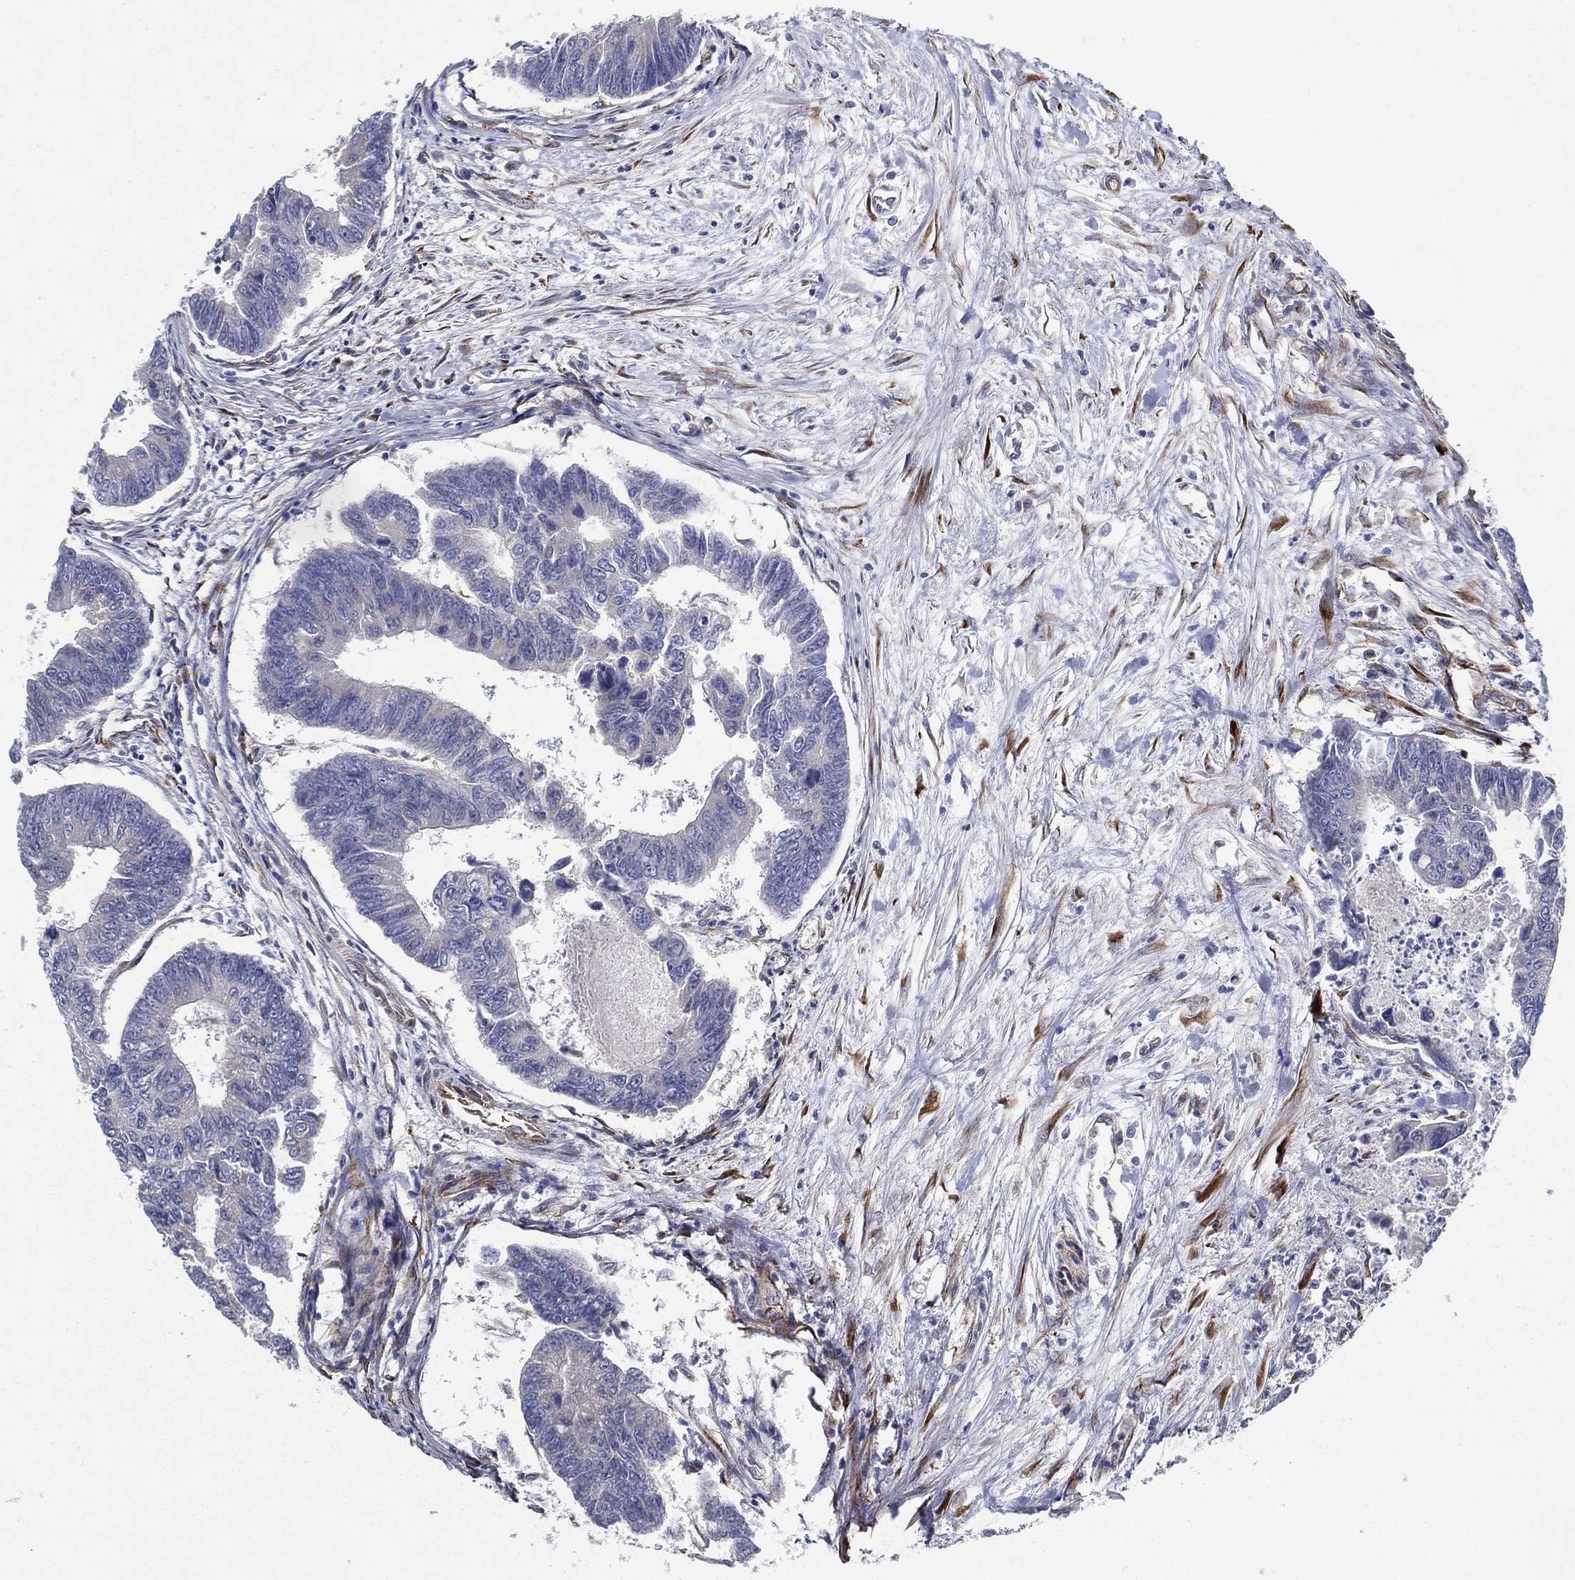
{"staining": {"intensity": "negative", "quantity": "none", "location": "none"}, "tissue": "colorectal cancer", "cell_type": "Tumor cells", "image_type": "cancer", "snomed": [{"axis": "morphology", "description": "Adenocarcinoma, NOS"}, {"axis": "topography", "description": "Colon"}], "caption": "A histopathology image of human adenocarcinoma (colorectal) is negative for staining in tumor cells.", "gene": "ARHGAP11A", "patient": {"sex": "female", "age": 65}}